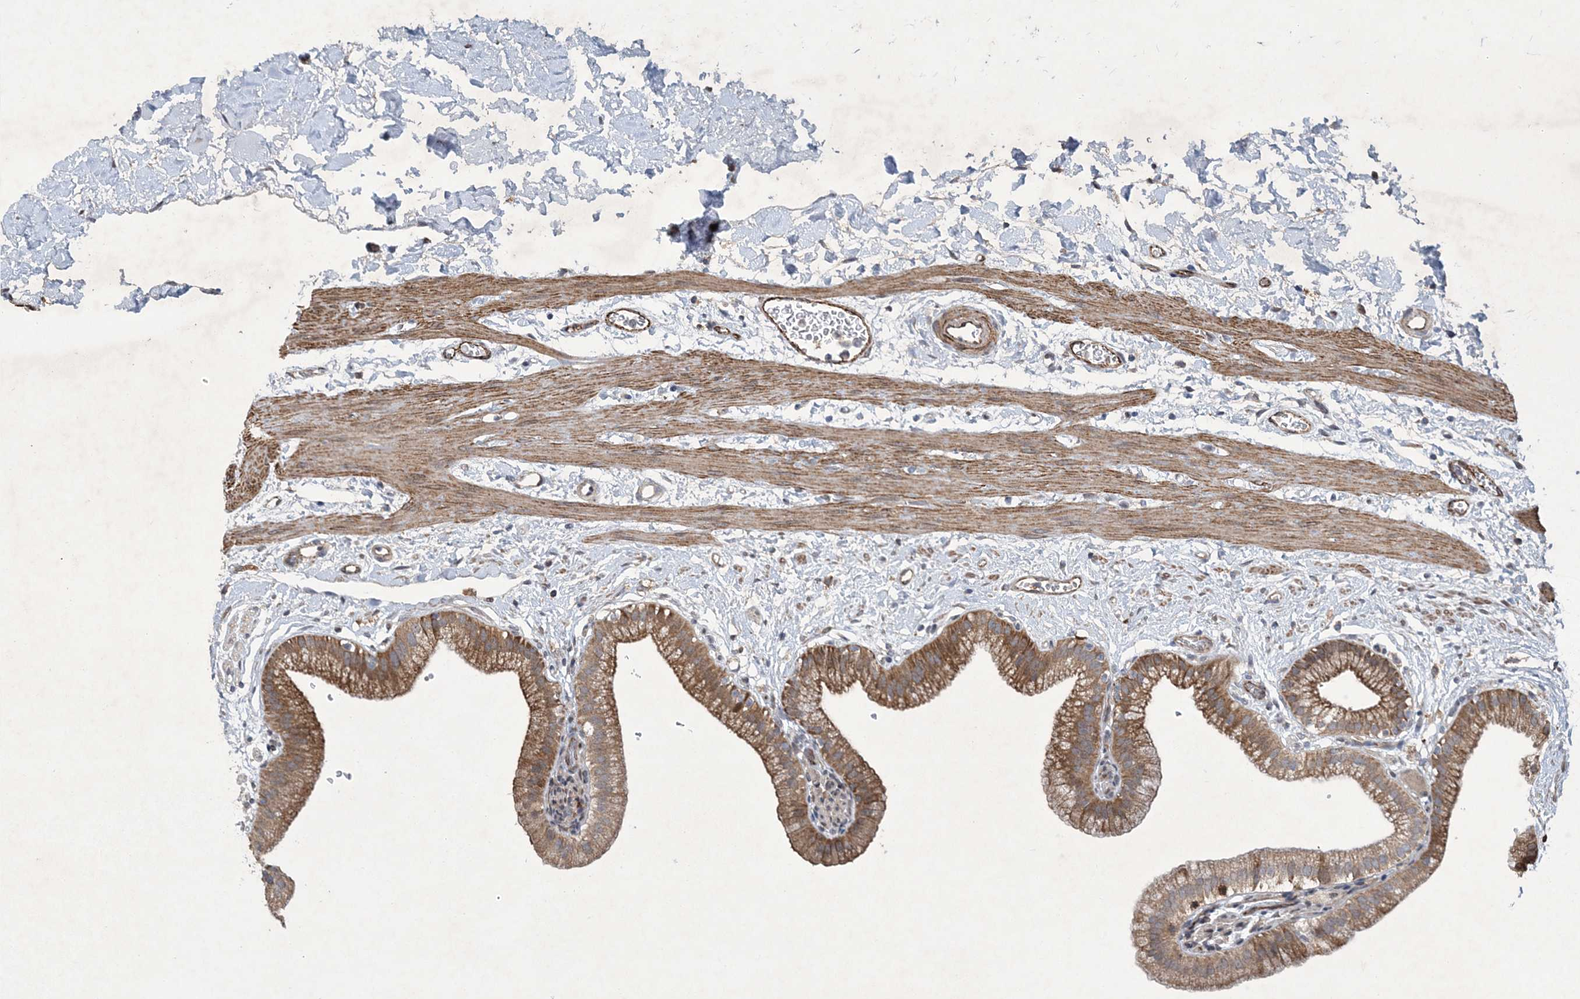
{"staining": {"intensity": "moderate", "quantity": ">75%", "location": "cytoplasmic/membranous"}, "tissue": "gallbladder", "cell_type": "Glandular cells", "image_type": "normal", "snomed": [{"axis": "morphology", "description": "Normal tissue, NOS"}, {"axis": "topography", "description": "Gallbladder"}], "caption": "Protein staining of benign gallbladder exhibits moderate cytoplasmic/membranous positivity in approximately >75% of glandular cells. The staining is performed using DAB brown chromogen to label protein expression. The nuclei are counter-stained blue using hematoxylin.", "gene": "N4BP2", "patient": {"sex": "male", "age": 55}}